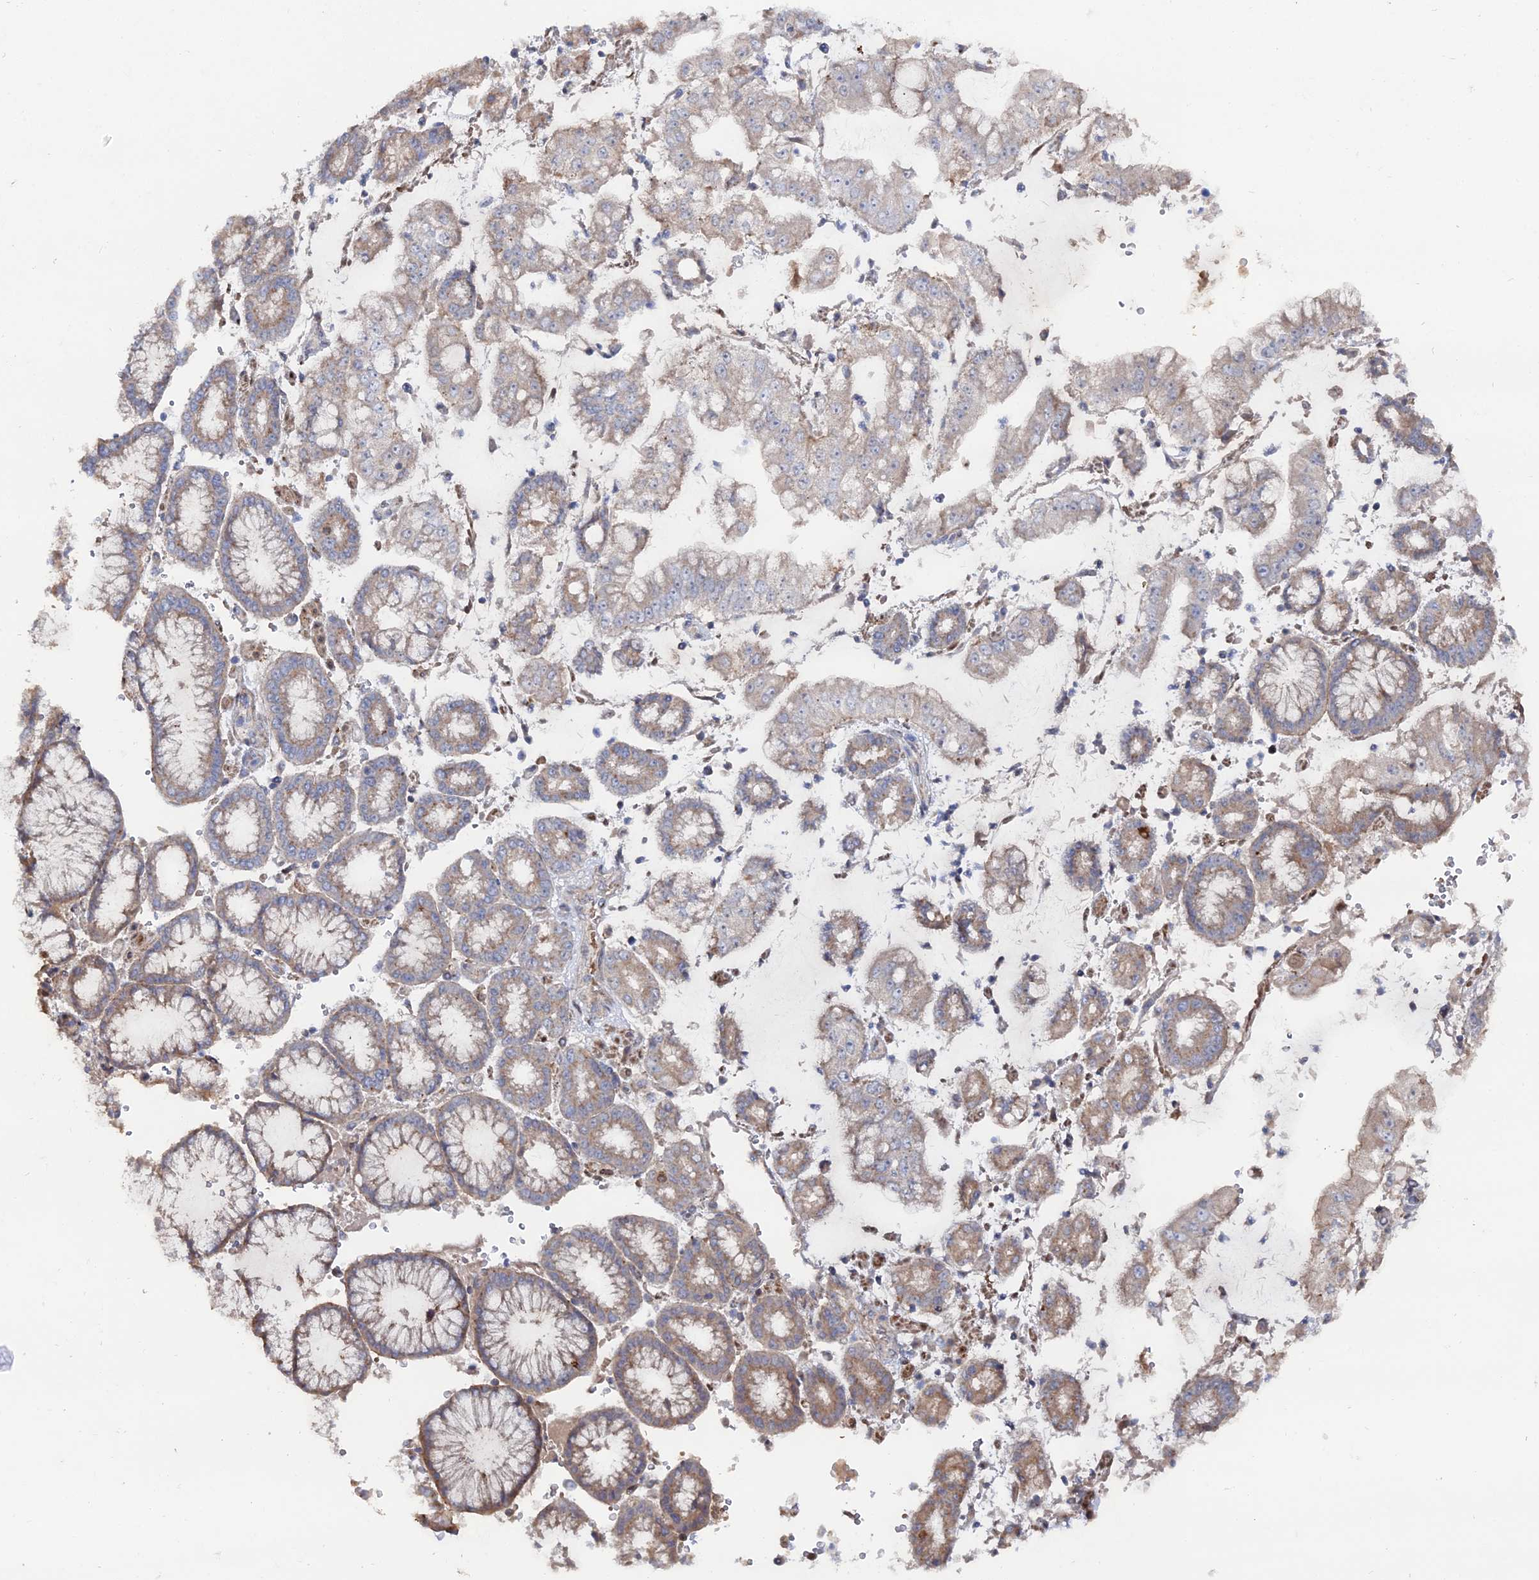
{"staining": {"intensity": "weak", "quantity": ">75%", "location": "cytoplasmic/membranous"}, "tissue": "stomach cancer", "cell_type": "Tumor cells", "image_type": "cancer", "snomed": [{"axis": "morphology", "description": "Adenocarcinoma, NOS"}, {"axis": "topography", "description": "Stomach"}], "caption": "A histopathology image of stomach cancer (adenocarcinoma) stained for a protein shows weak cytoplasmic/membranous brown staining in tumor cells. Using DAB (3,3'-diaminobenzidine) (brown) and hematoxylin (blue) stains, captured at high magnification using brightfield microscopy.", "gene": "SGMS1", "patient": {"sex": "male", "age": 76}}